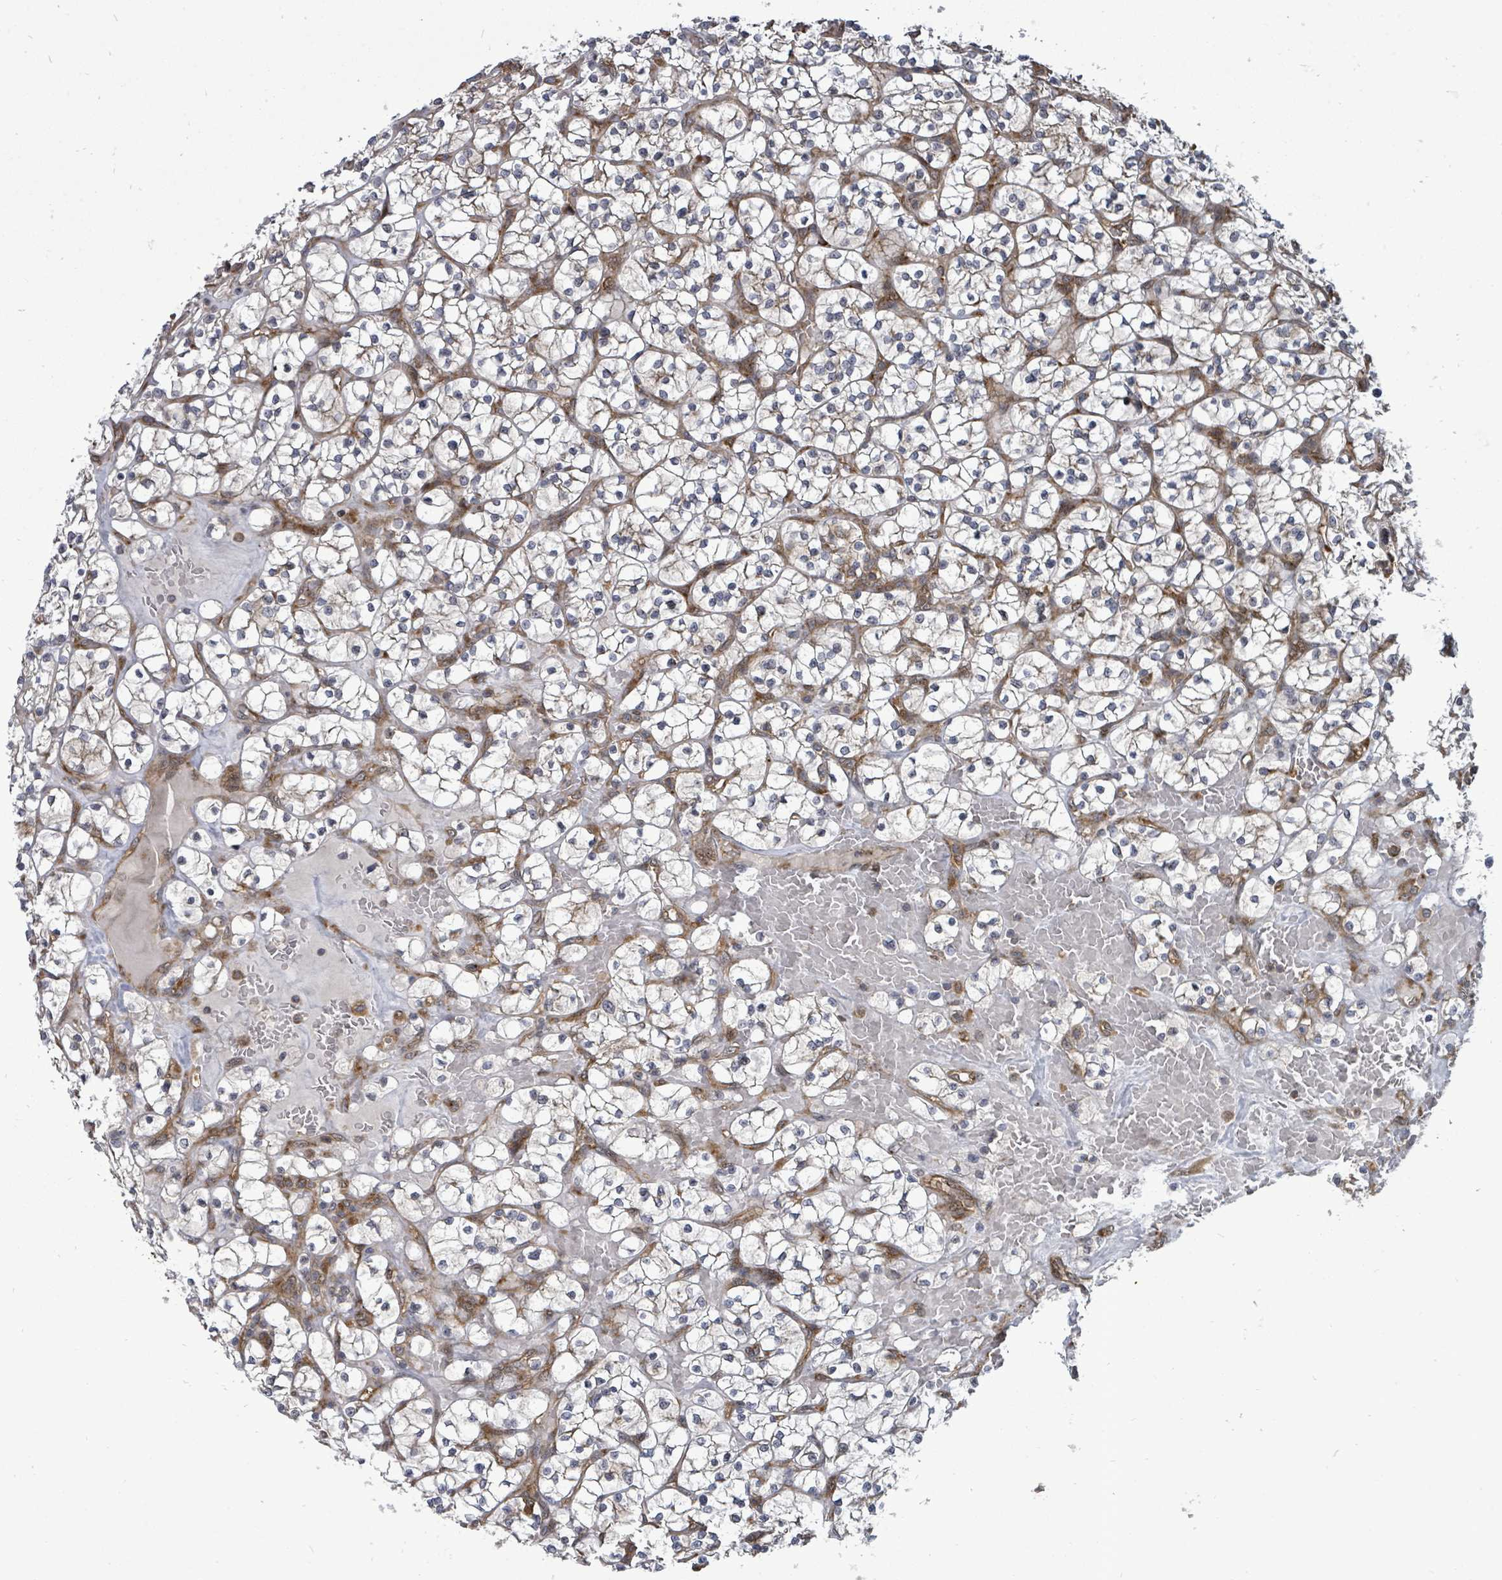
{"staining": {"intensity": "weak", "quantity": "25%-75%", "location": "cytoplasmic/membranous"}, "tissue": "renal cancer", "cell_type": "Tumor cells", "image_type": "cancer", "snomed": [{"axis": "morphology", "description": "Adenocarcinoma, NOS"}, {"axis": "topography", "description": "Kidney"}], "caption": "Immunohistochemistry of renal adenocarcinoma exhibits low levels of weak cytoplasmic/membranous expression in approximately 25%-75% of tumor cells.", "gene": "EIF3C", "patient": {"sex": "female", "age": 64}}